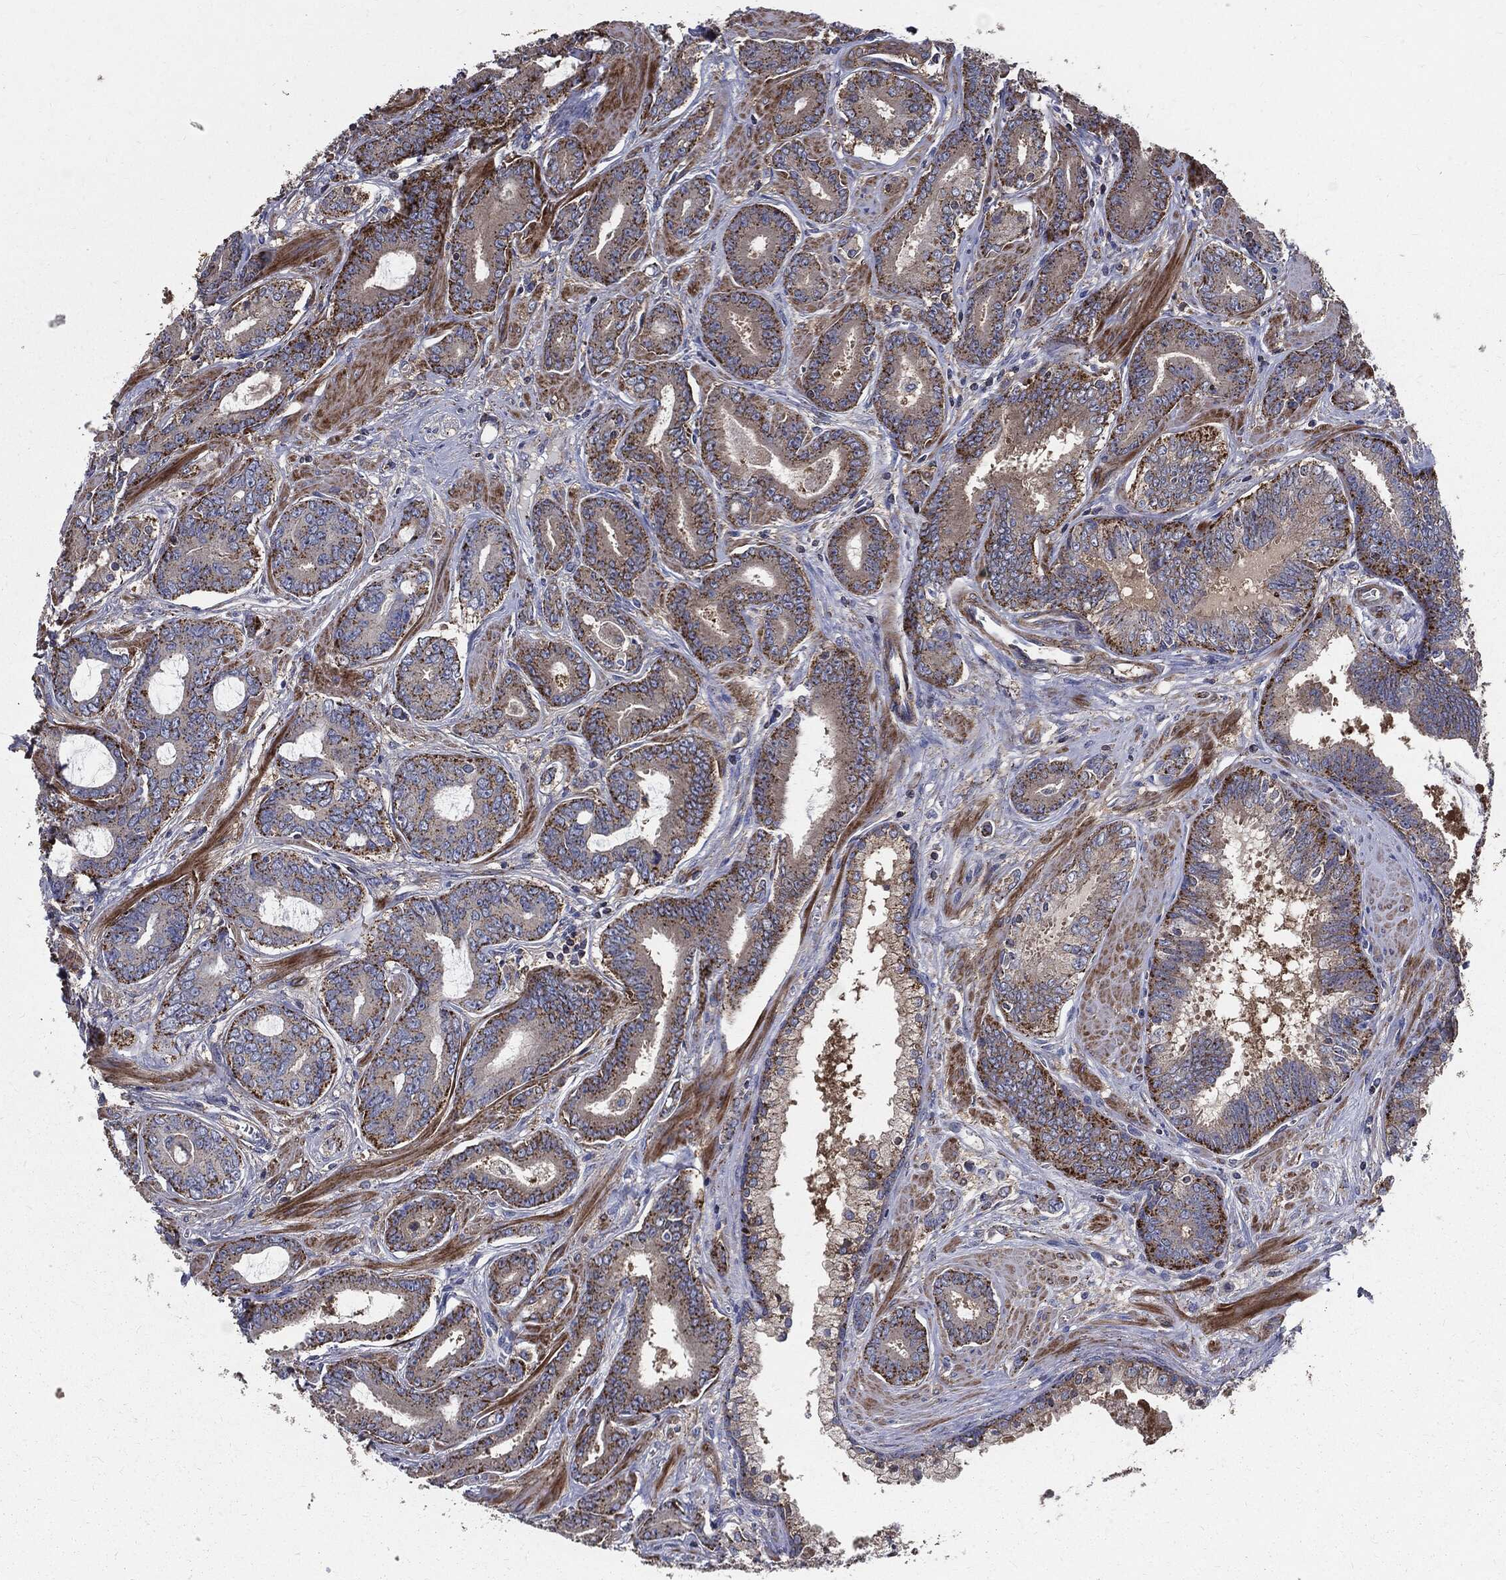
{"staining": {"intensity": "moderate", "quantity": "25%-75%", "location": "cytoplasmic/membranous"}, "tissue": "prostate cancer", "cell_type": "Tumor cells", "image_type": "cancer", "snomed": [{"axis": "morphology", "description": "Adenocarcinoma, NOS"}, {"axis": "topography", "description": "Prostate"}], "caption": "Protein analysis of prostate adenocarcinoma tissue exhibits moderate cytoplasmic/membranous staining in about 25%-75% of tumor cells.", "gene": "PDCD6IP", "patient": {"sex": "male", "age": 55}}